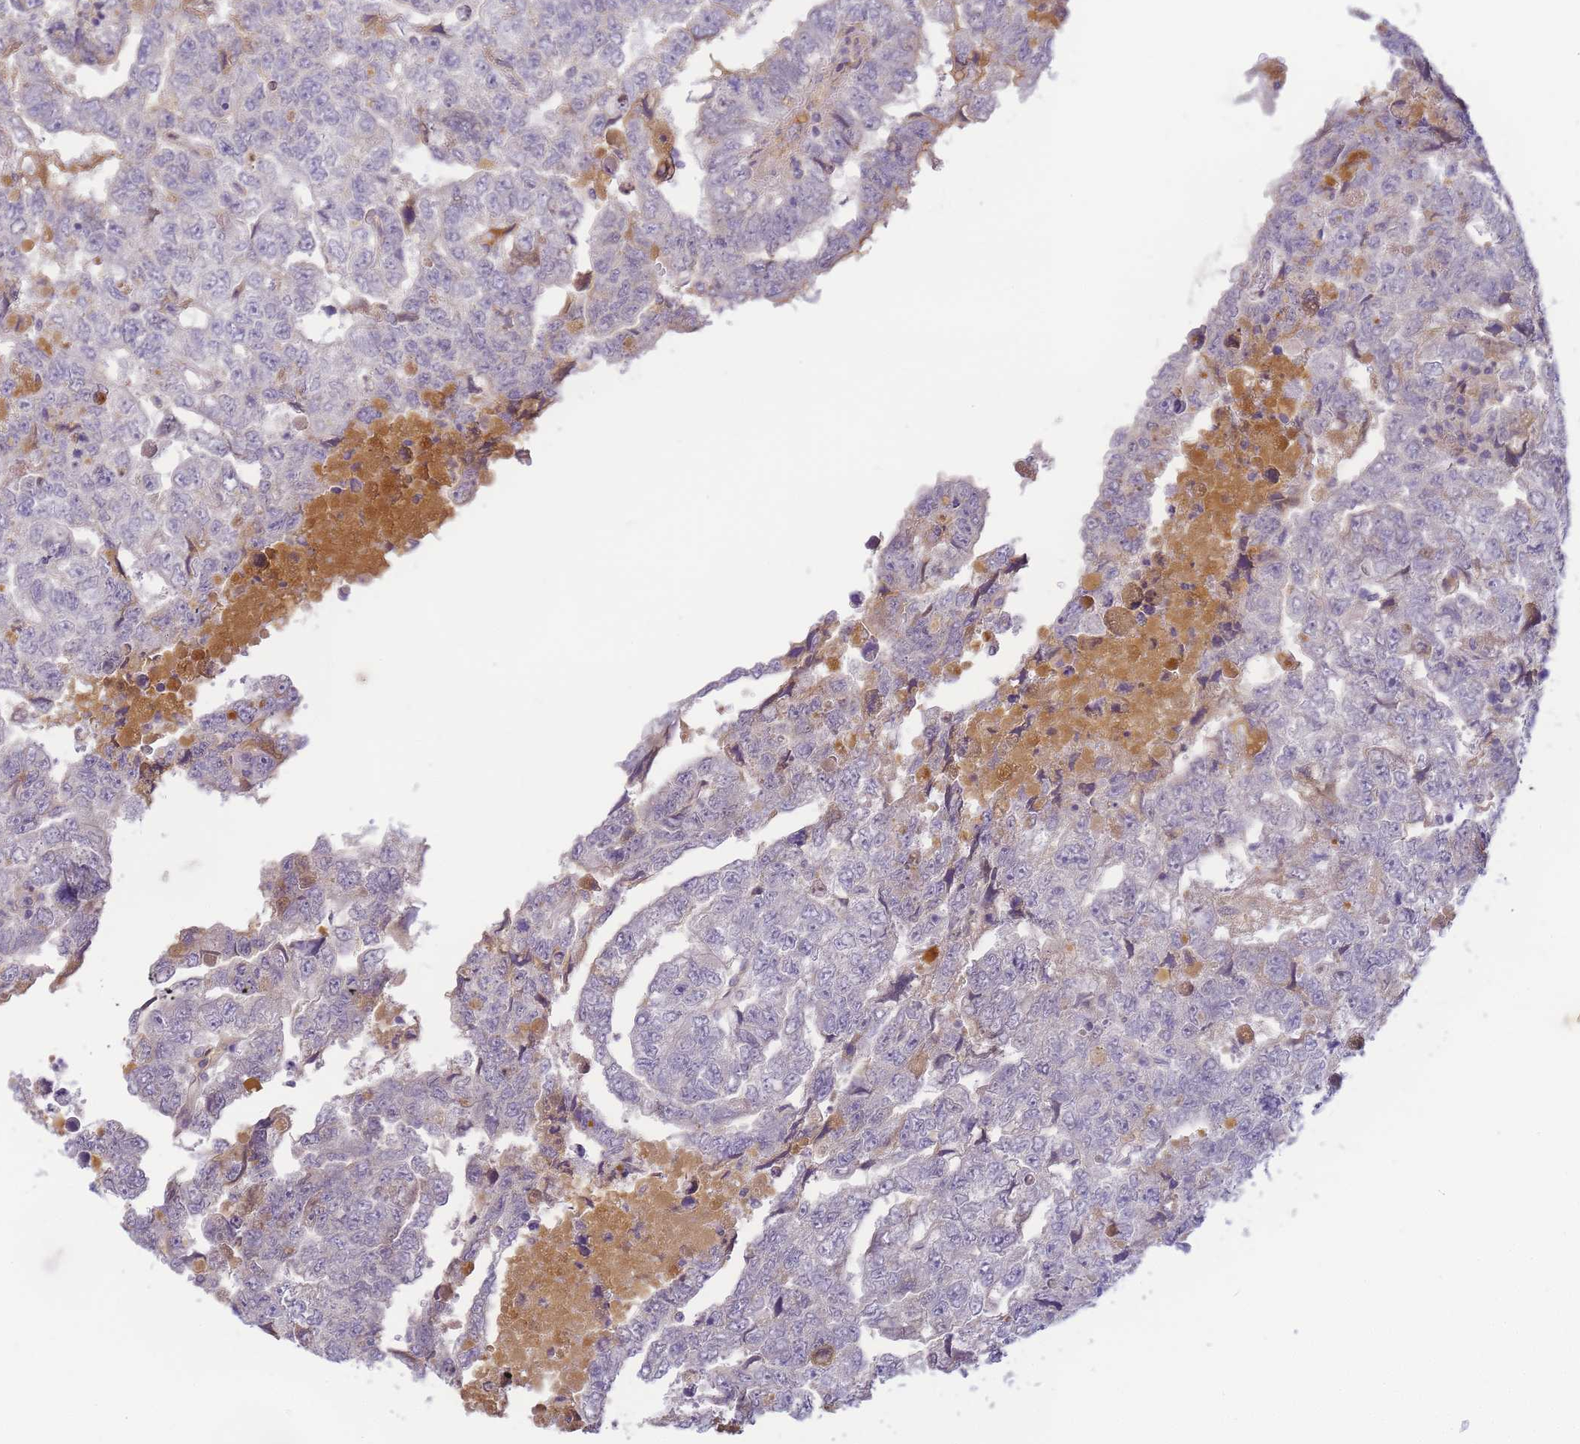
{"staining": {"intensity": "negative", "quantity": "none", "location": "none"}, "tissue": "testis cancer", "cell_type": "Tumor cells", "image_type": "cancer", "snomed": [{"axis": "morphology", "description": "Carcinoma, Embryonal, NOS"}, {"axis": "topography", "description": "Testis"}], "caption": "The micrograph demonstrates no significant positivity in tumor cells of testis cancer (embryonal carcinoma). (Stains: DAB (3,3'-diaminobenzidine) immunohistochemistry with hematoxylin counter stain, Microscopy: brightfield microscopy at high magnification).", "gene": "RRAD", "patient": {"sex": "male", "age": 36}}